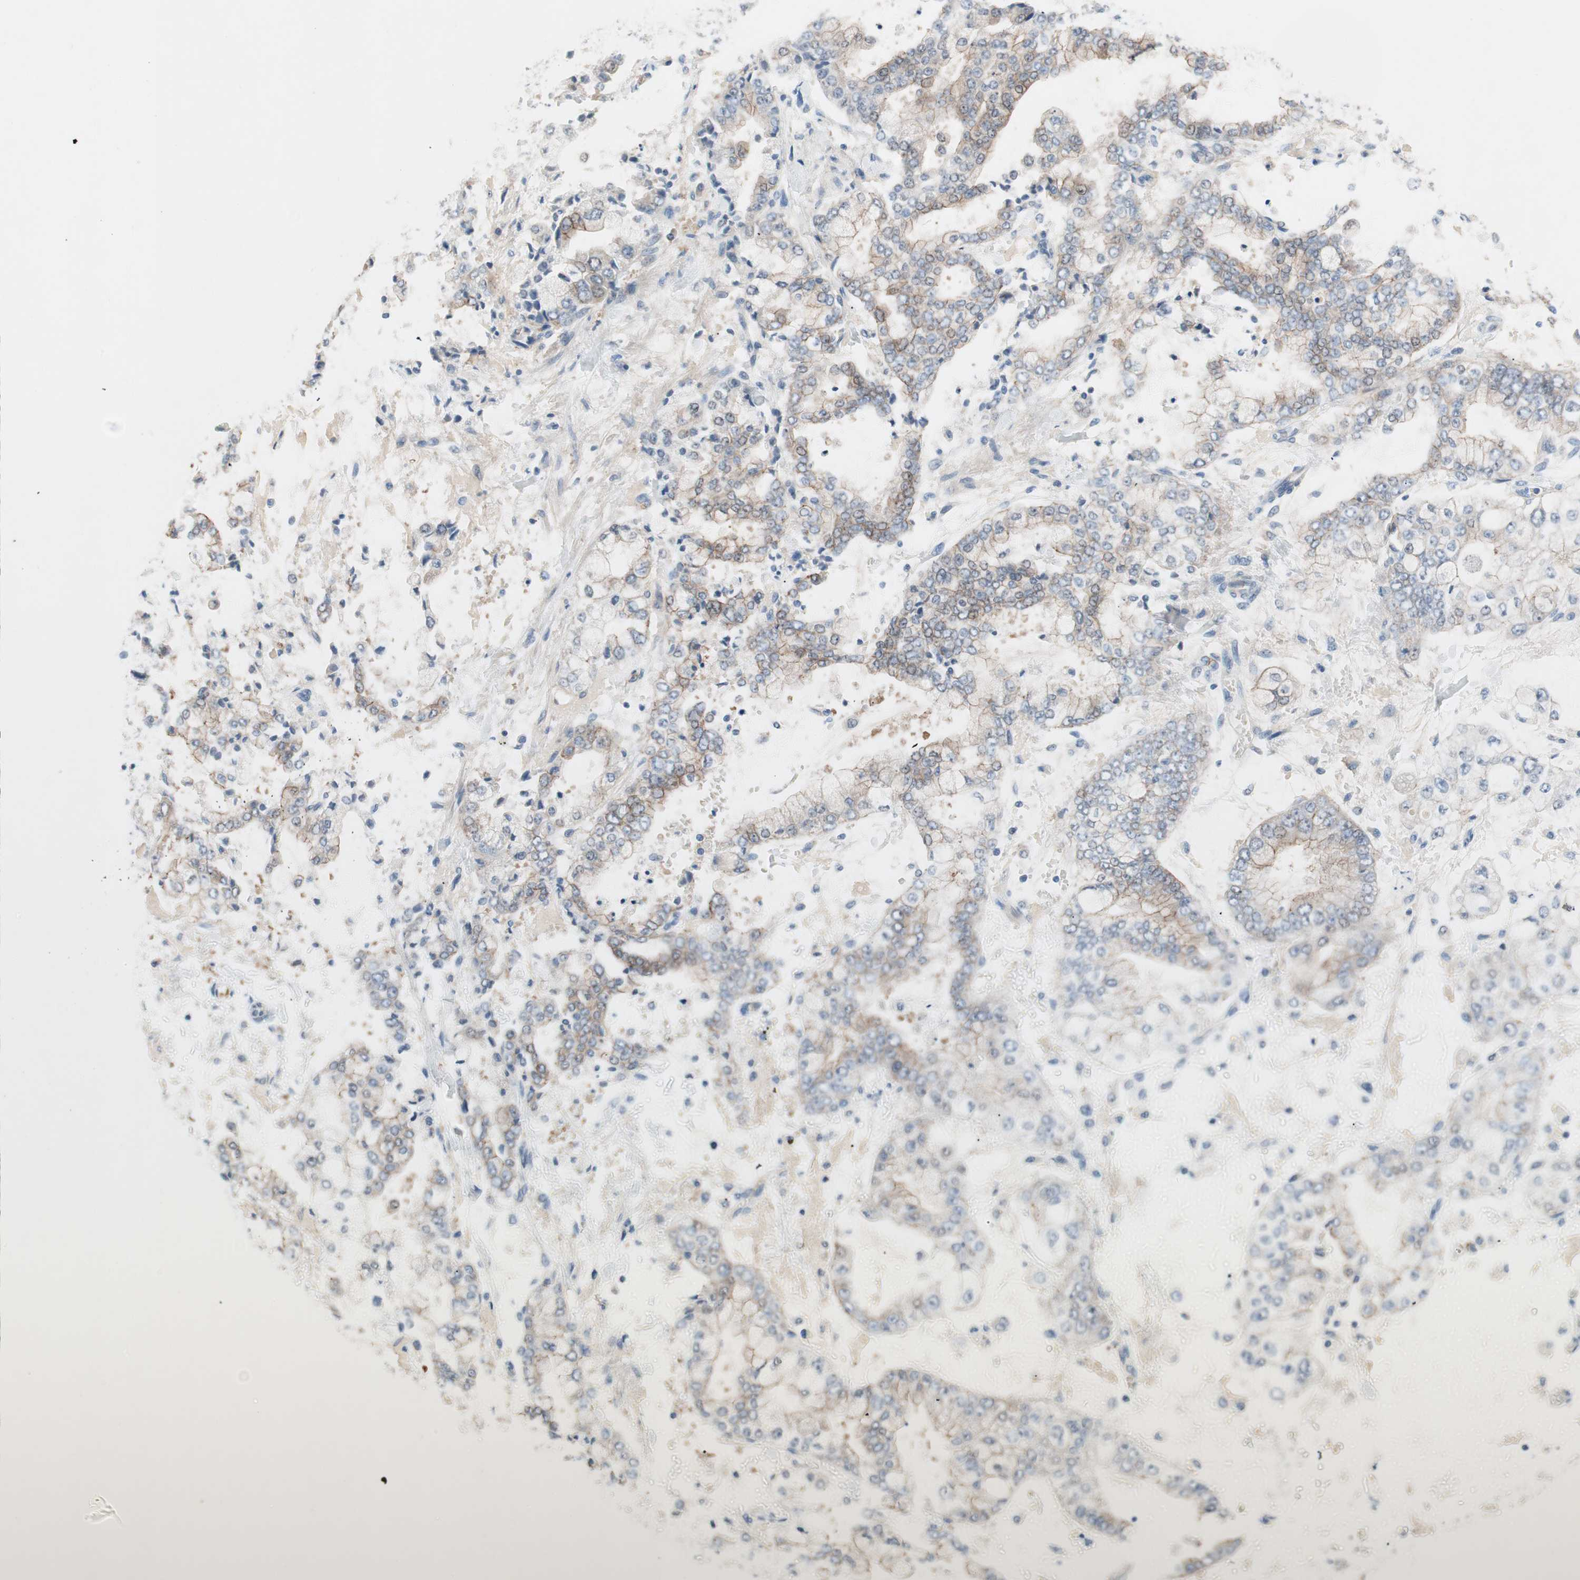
{"staining": {"intensity": "moderate", "quantity": "<25%", "location": "cytoplasmic/membranous"}, "tissue": "stomach cancer", "cell_type": "Tumor cells", "image_type": "cancer", "snomed": [{"axis": "morphology", "description": "Adenocarcinoma, NOS"}, {"axis": "topography", "description": "Stomach"}], "caption": "High-magnification brightfield microscopy of stomach adenocarcinoma stained with DAB (brown) and counterstained with hematoxylin (blue). tumor cells exhibit moderate cytoplasmic/membranous staining is present in approximately<25% of cells.", "gene": "GLUL", "patient": {"sex": "male", "age": 76}}